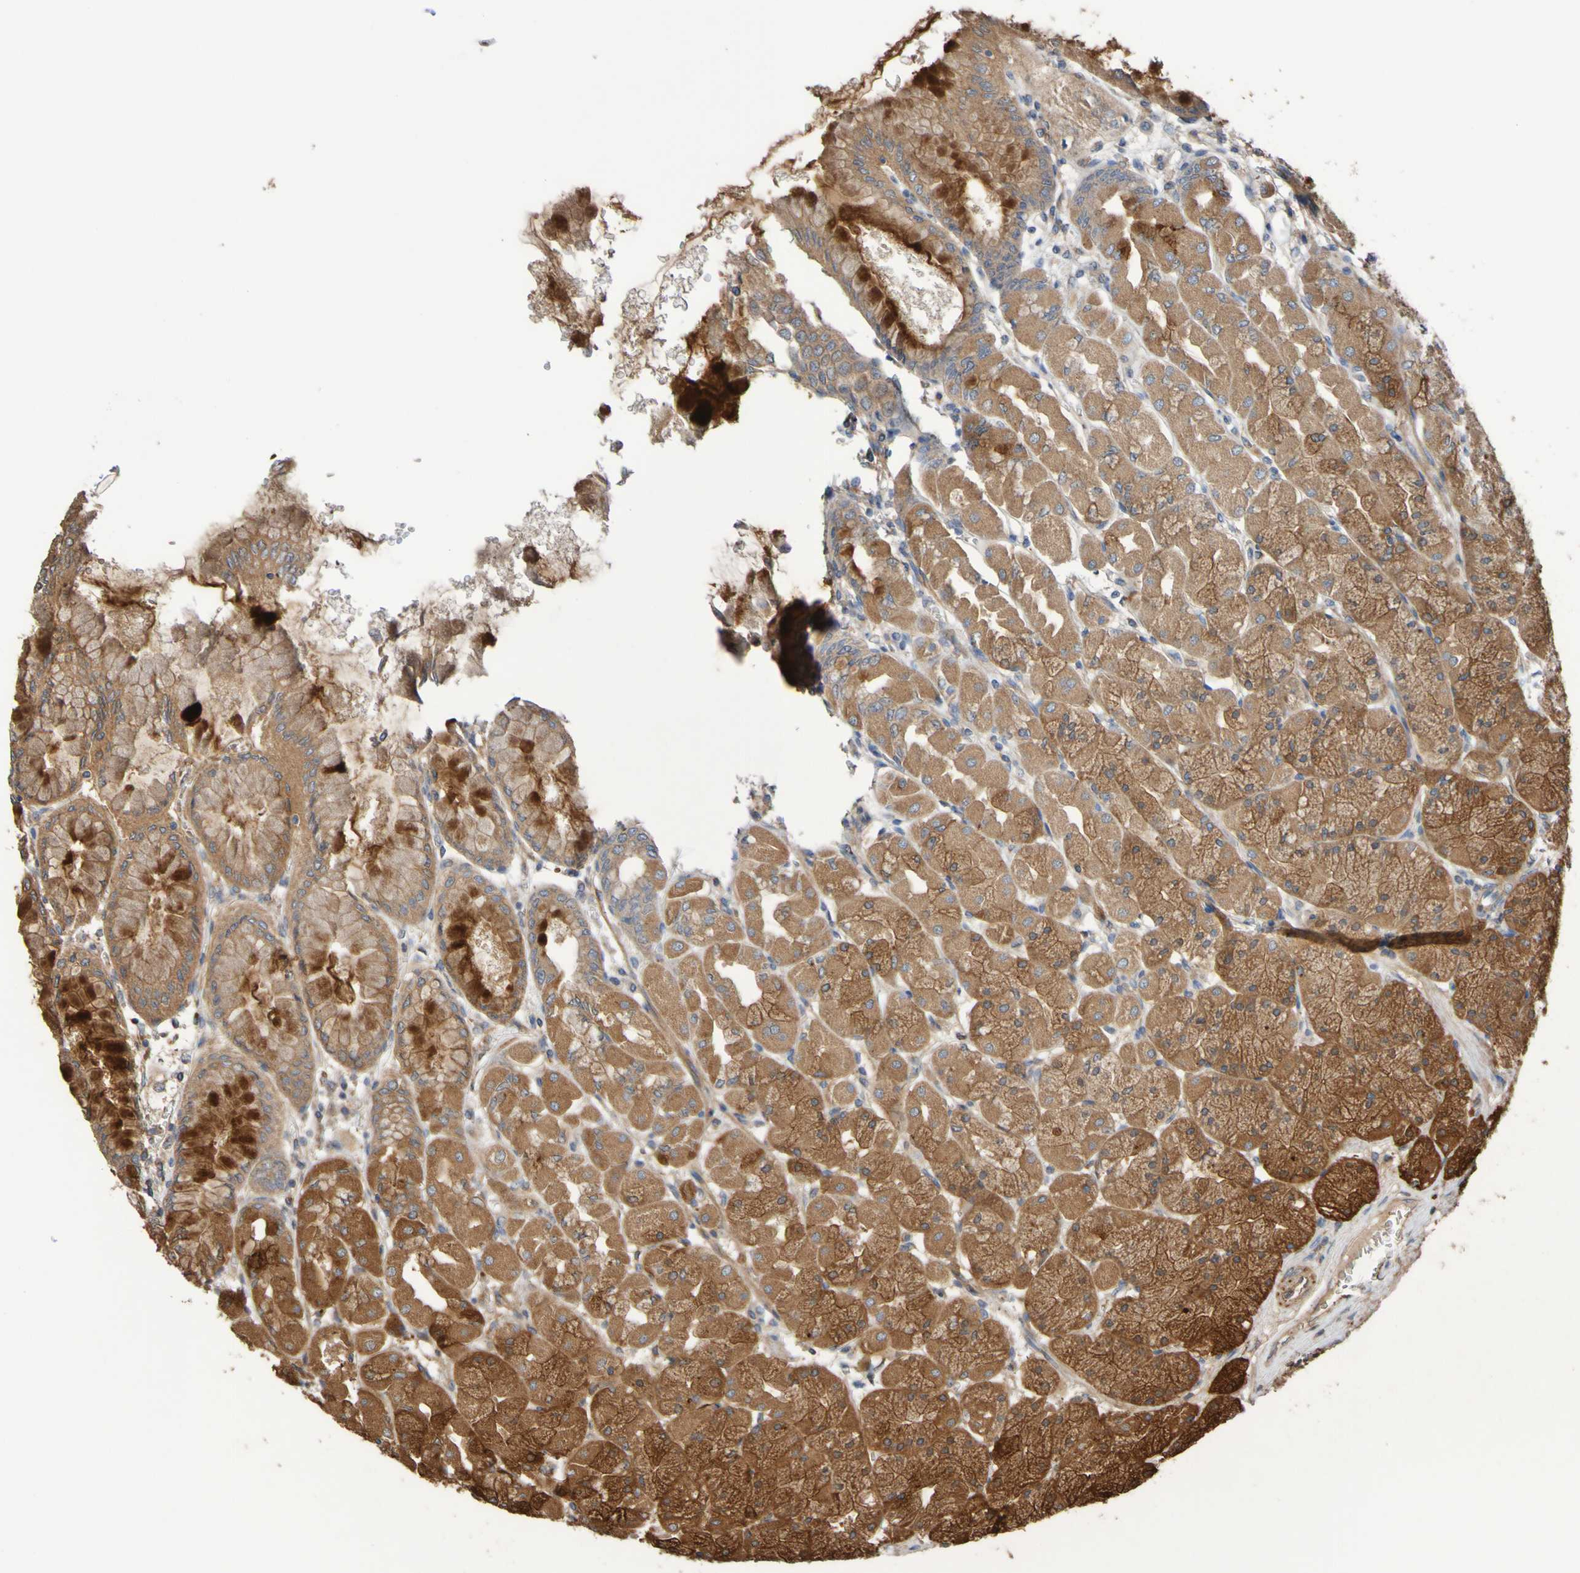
{"staining": {"intensity": "moderate", "quantity": ">75%", "location": "cytoplasmic/membranous"}, "tissue": "stomach", "cell_type": "Glandular cells", "image_type": "normal", "snomed": [{"axis": "morphology", "description": "Normal tissue, NOS"}, {"axis": "topography", "description": "Stomach, upper"}], "caption": "Moderate cytoplasmic/membranous expression for a protein is appreciated in approximately >75% of glandular cells of benign stomach using IHC.", "gene": "UCN", "patient": {"sex": "female", "age": 56}}